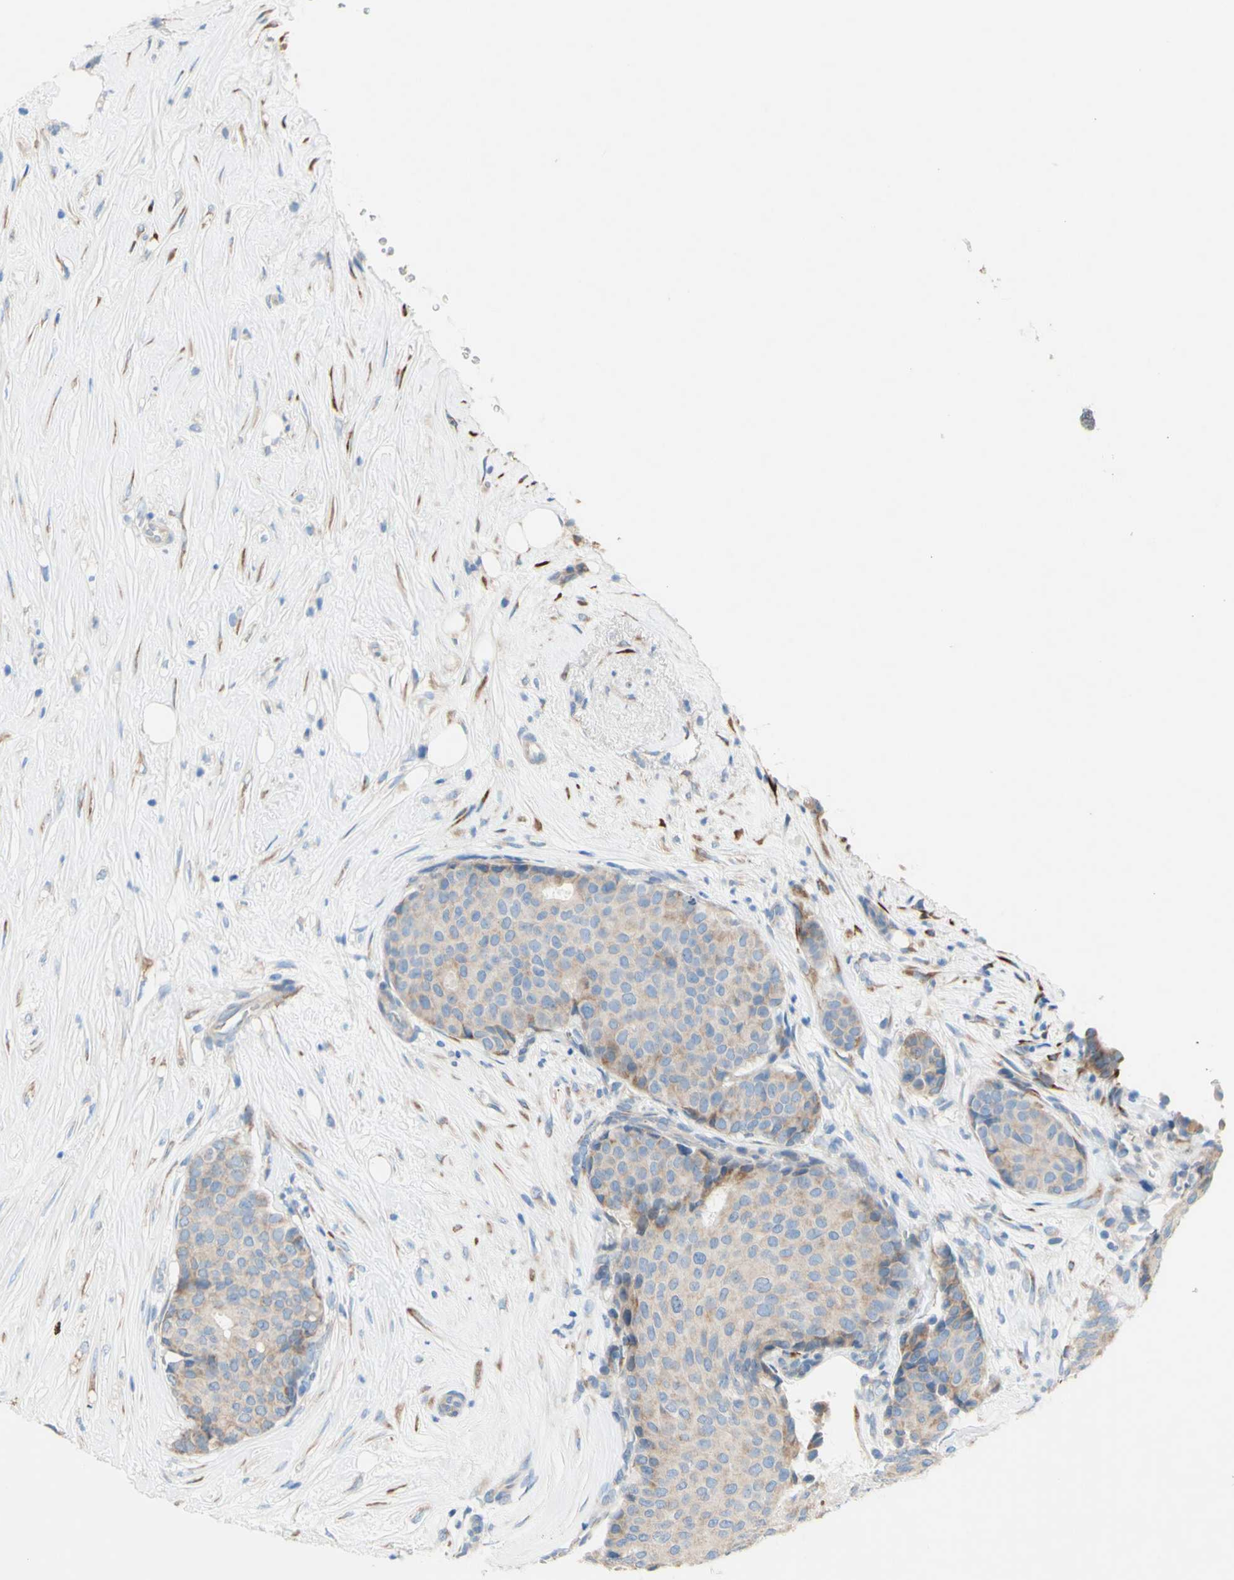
{"staining": {"intensity": "weak", "quantity": "<25%", "location": "cytoplasmic/membranous"}, "tissue": "breast cancer", "cell_type": "Tumor cells", "image_type": "cancer", "snomed": [{"axis": "morphology", "description": "Duct carcinoma"}, {"axis": "topography", "description": "Breast"}], "caption": "The histopathology image shows no significant positivity in tumor cells of breast cancer (intraductal carcinoma).", "gene": "TMIGD2", "patient": {"sex": "female", "age": 75}}